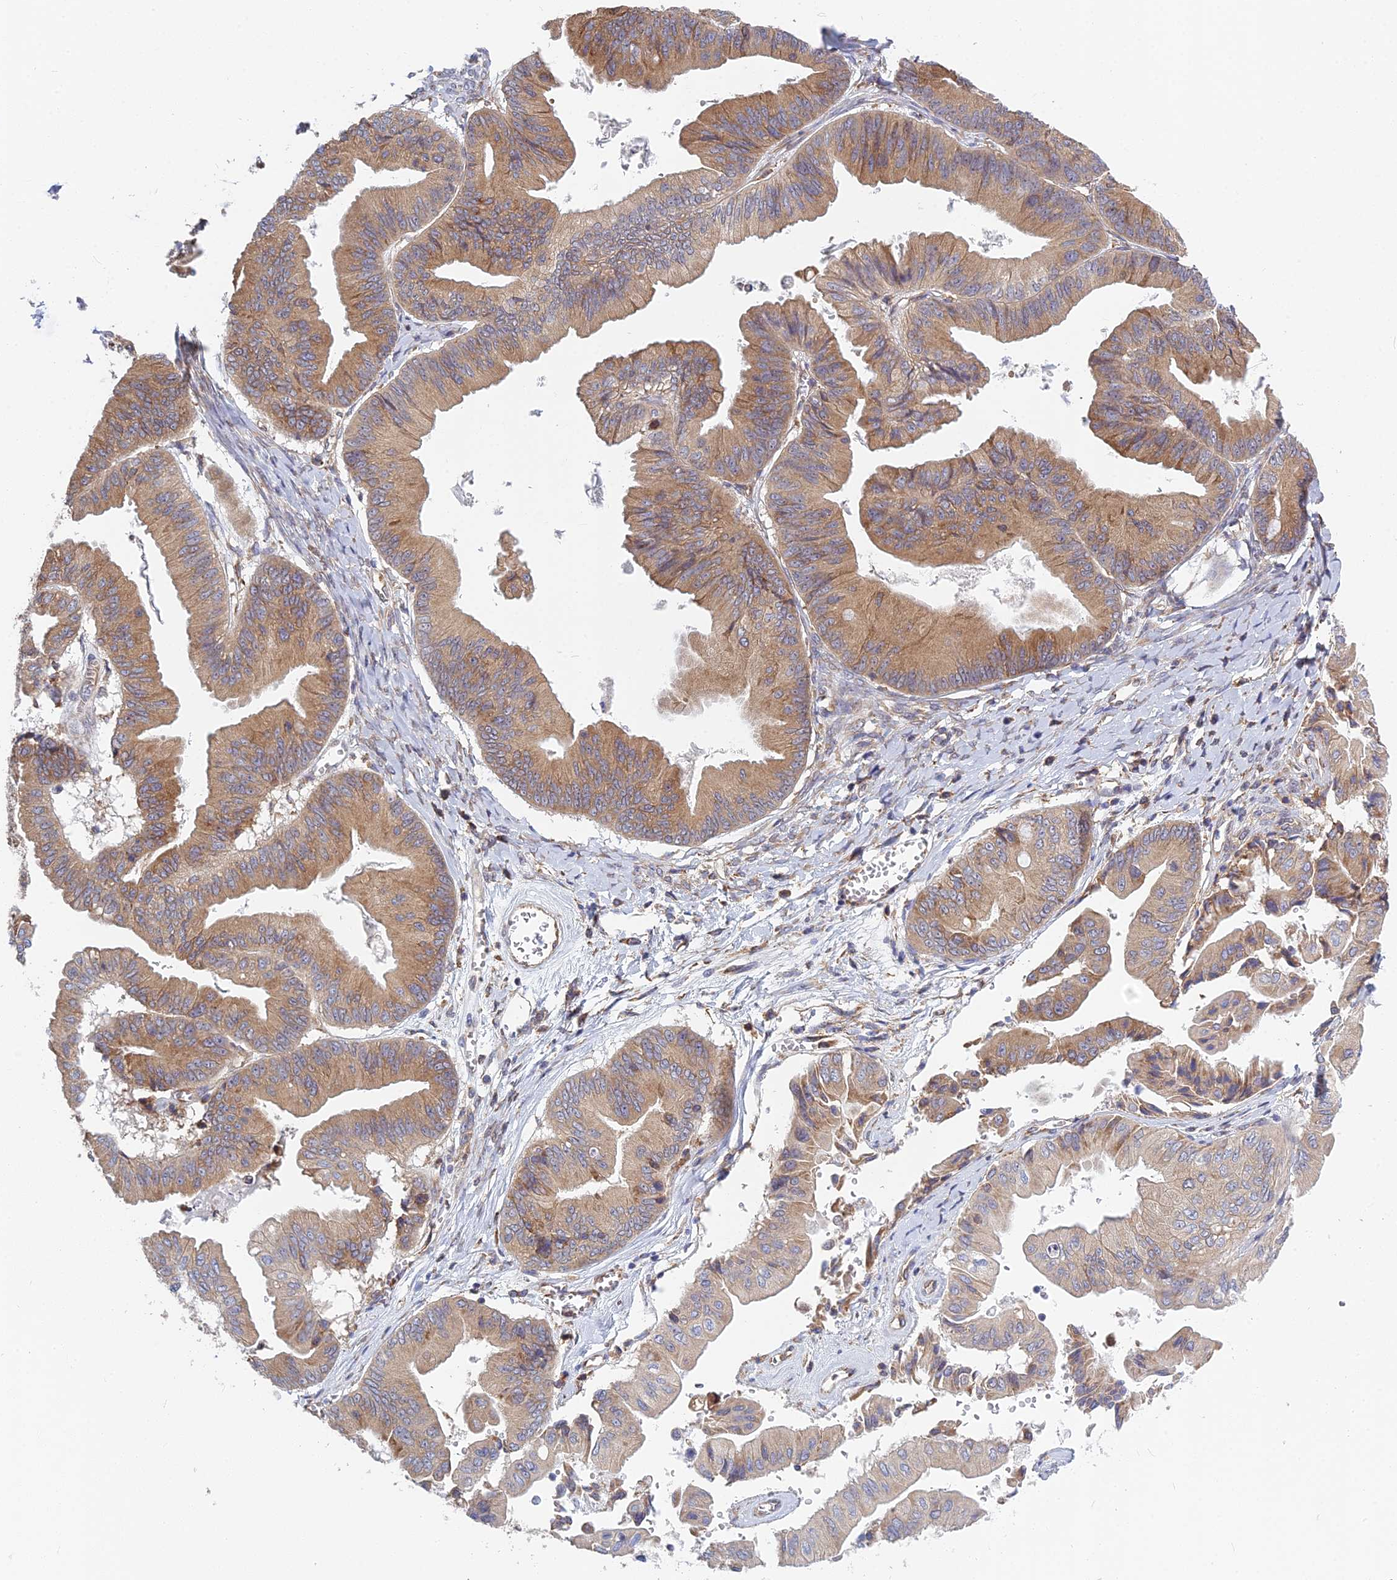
{"staining": {"intensity": "moderate", "quantity": ">75%", "location": "cytoplasmic/membranous"}, "tissue": "ovarian cancer", "cell_type": "Tumor cells", "image_type": "cancer", "snomed": [{"axis": "morphology", "description": "Cystadenocarcinoma, mucinous, NOS"}, {"axis": "topography", "description": "Ovary"}], "caption": "Immunohistochemistry (IHC) photomicrograph of ovarian mucinous cystadenocarcinoma stained for a protein (brown), which reveals medium levels of moderate cytoplasmic/membranous expression in about >75% of tumor cells.", "gene": "KIAA1143", "patient": {"sex": "female", "age": 61}}